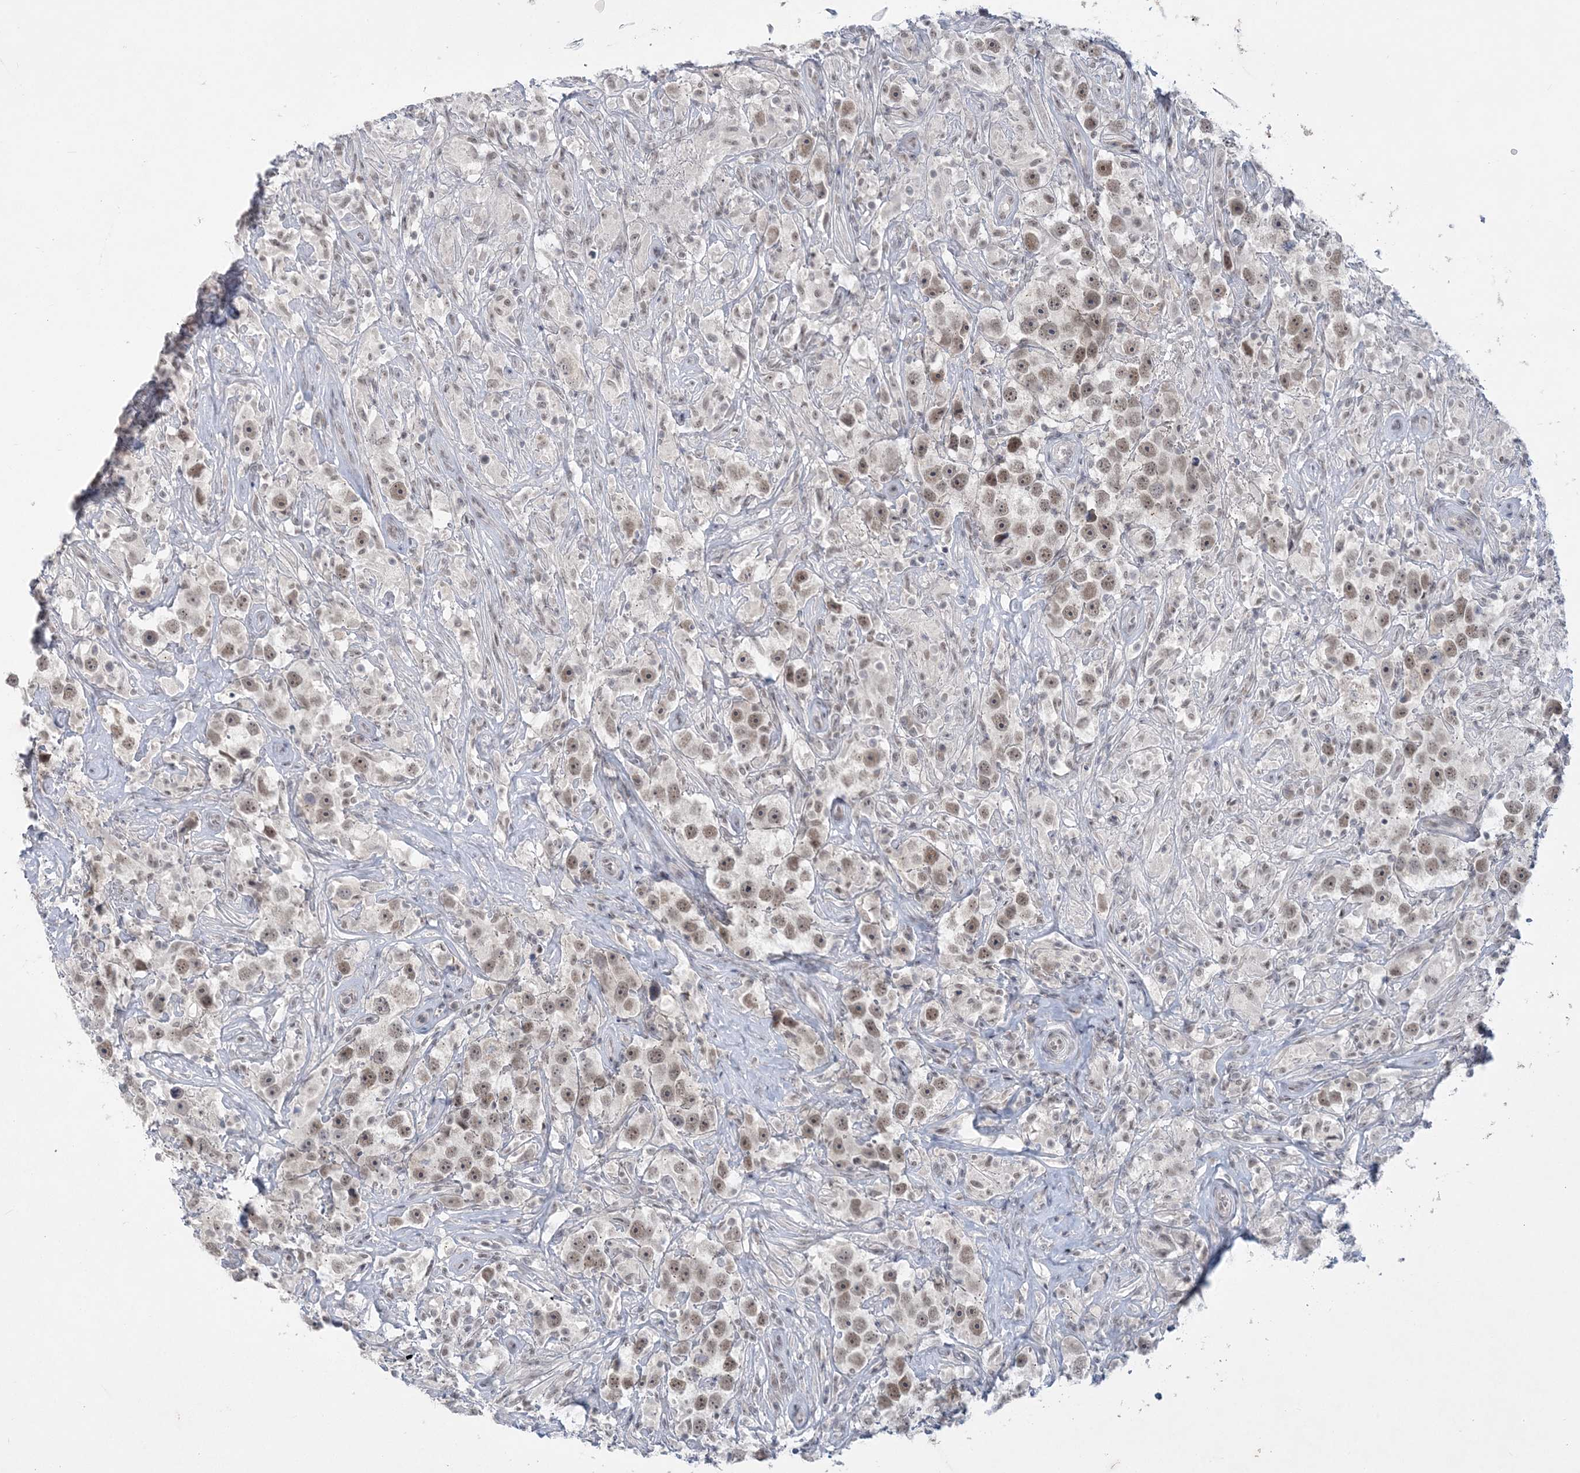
{"staining": {"intensity": "moderate", "quantity": ">75%", "location": "nuclear"}, "tissue": "testis cancer", "cell_type": "Tumor cells", "image_type": "cancer", "snomed": [{"axis": "morphology", "description": "Seminoma, NOS"}, {"axis": "topography", "description": "Testis"}], "caption": "Seminoma (testis) was stained to show a protein in brown. There is medium levels of moderate nuclear staining in about >75% of tumor cells.", "gene": "KMT2D", "patient": {"sex": "male", "age": 49}}